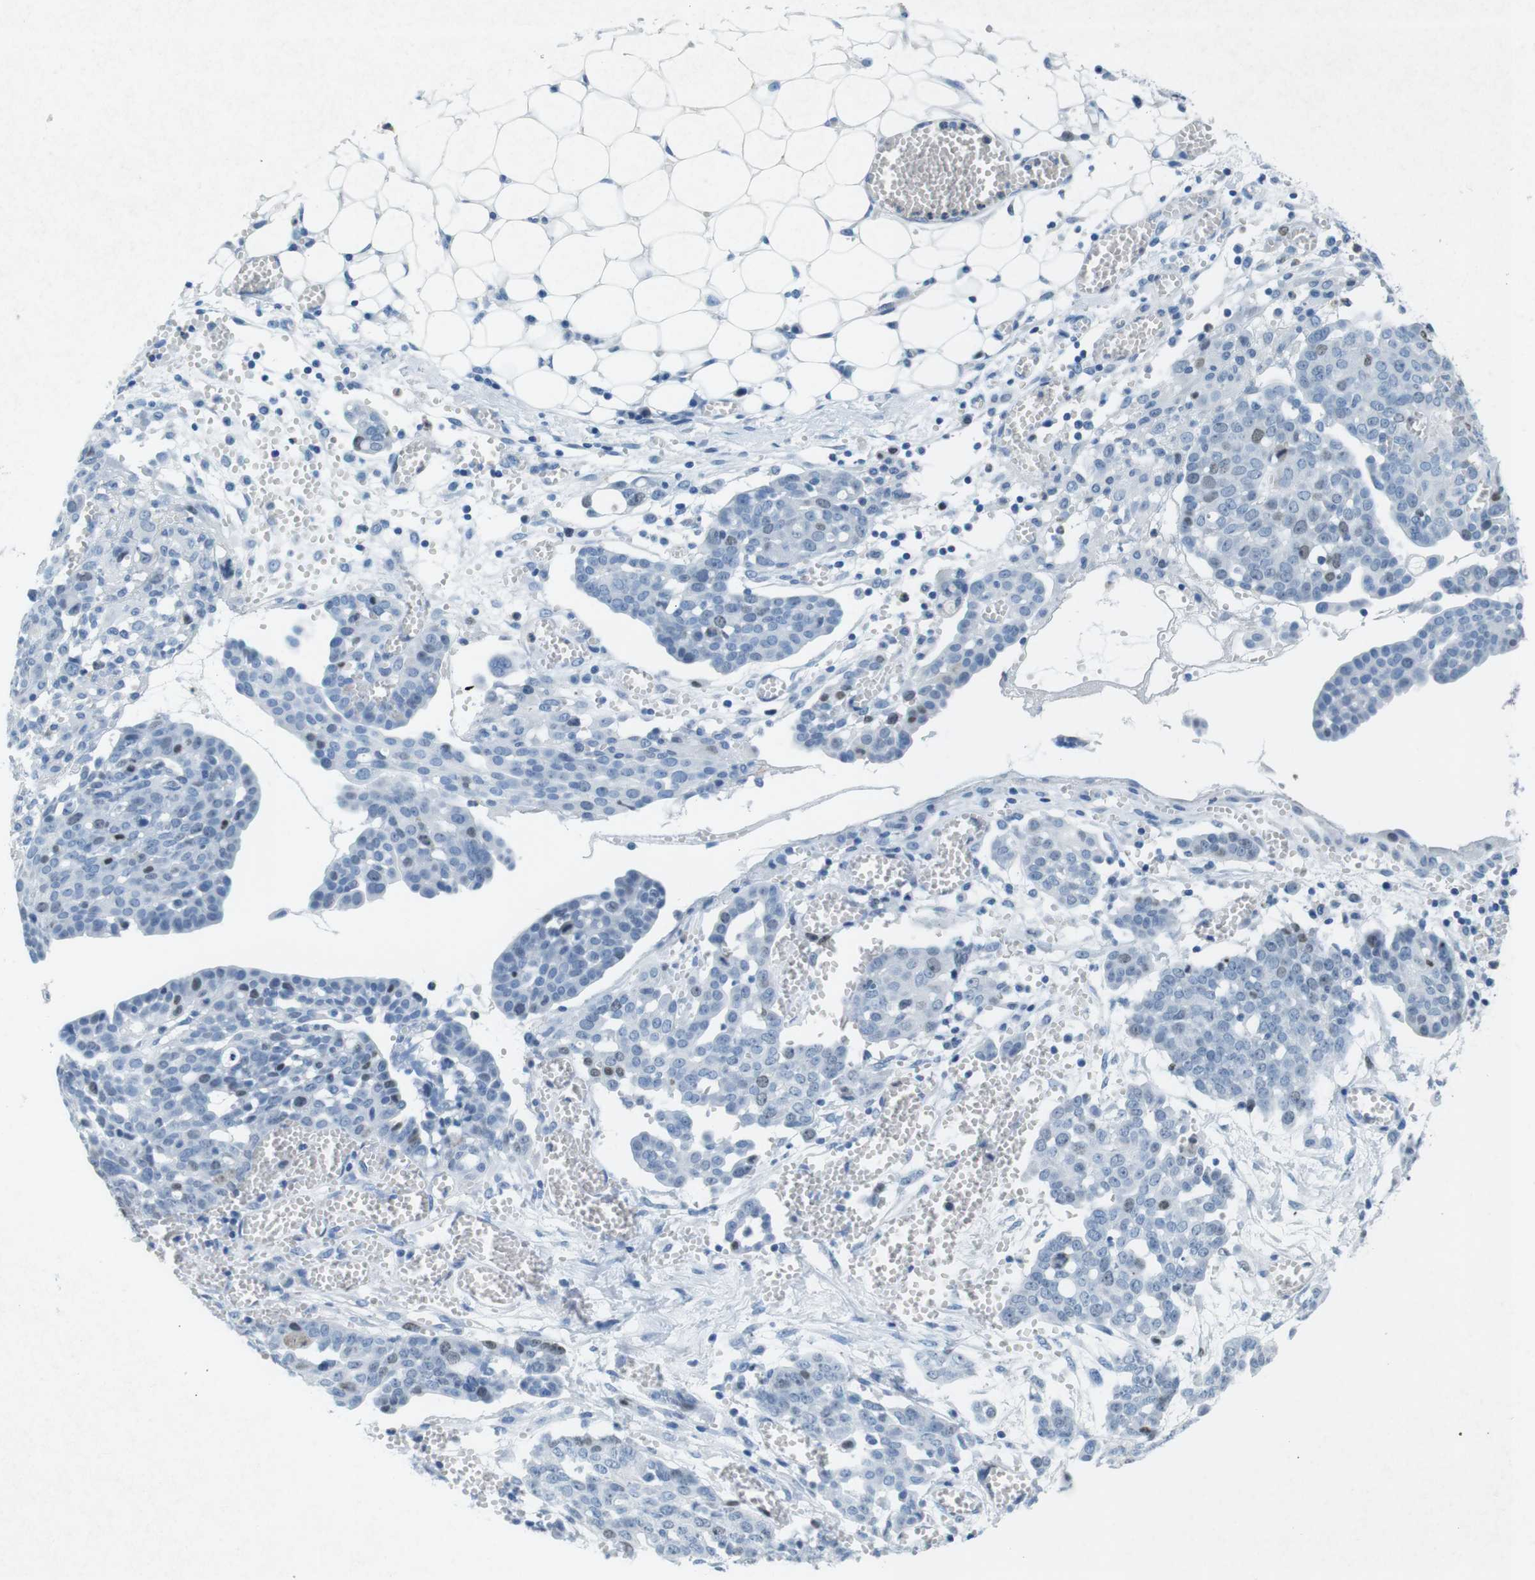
{"staining": {"intensity": "weak", "quantity": "<25%", "location": "nuclear"}, "tissue": "ovarian cancer", "cell_type": "Tumor cells", "image_type": "cancer", "snomed": [{"axis": "morphology", "description": "Cystadenocarcinoma, serous, NOS"}, {"axis": "topography", "description": "Soft tissue"}, {"axis": "topography", "description": "Ovary"}], "caption": "Immunohistochemistry micrograph of neoplastic tissue: ovarian cancer stained with DAB (3,3'-diaminobenzidine) shows no significant protein positivity in tumor cells.", "gene": "CTAG1B", "patient": {"sex": "female", "age": 57}}